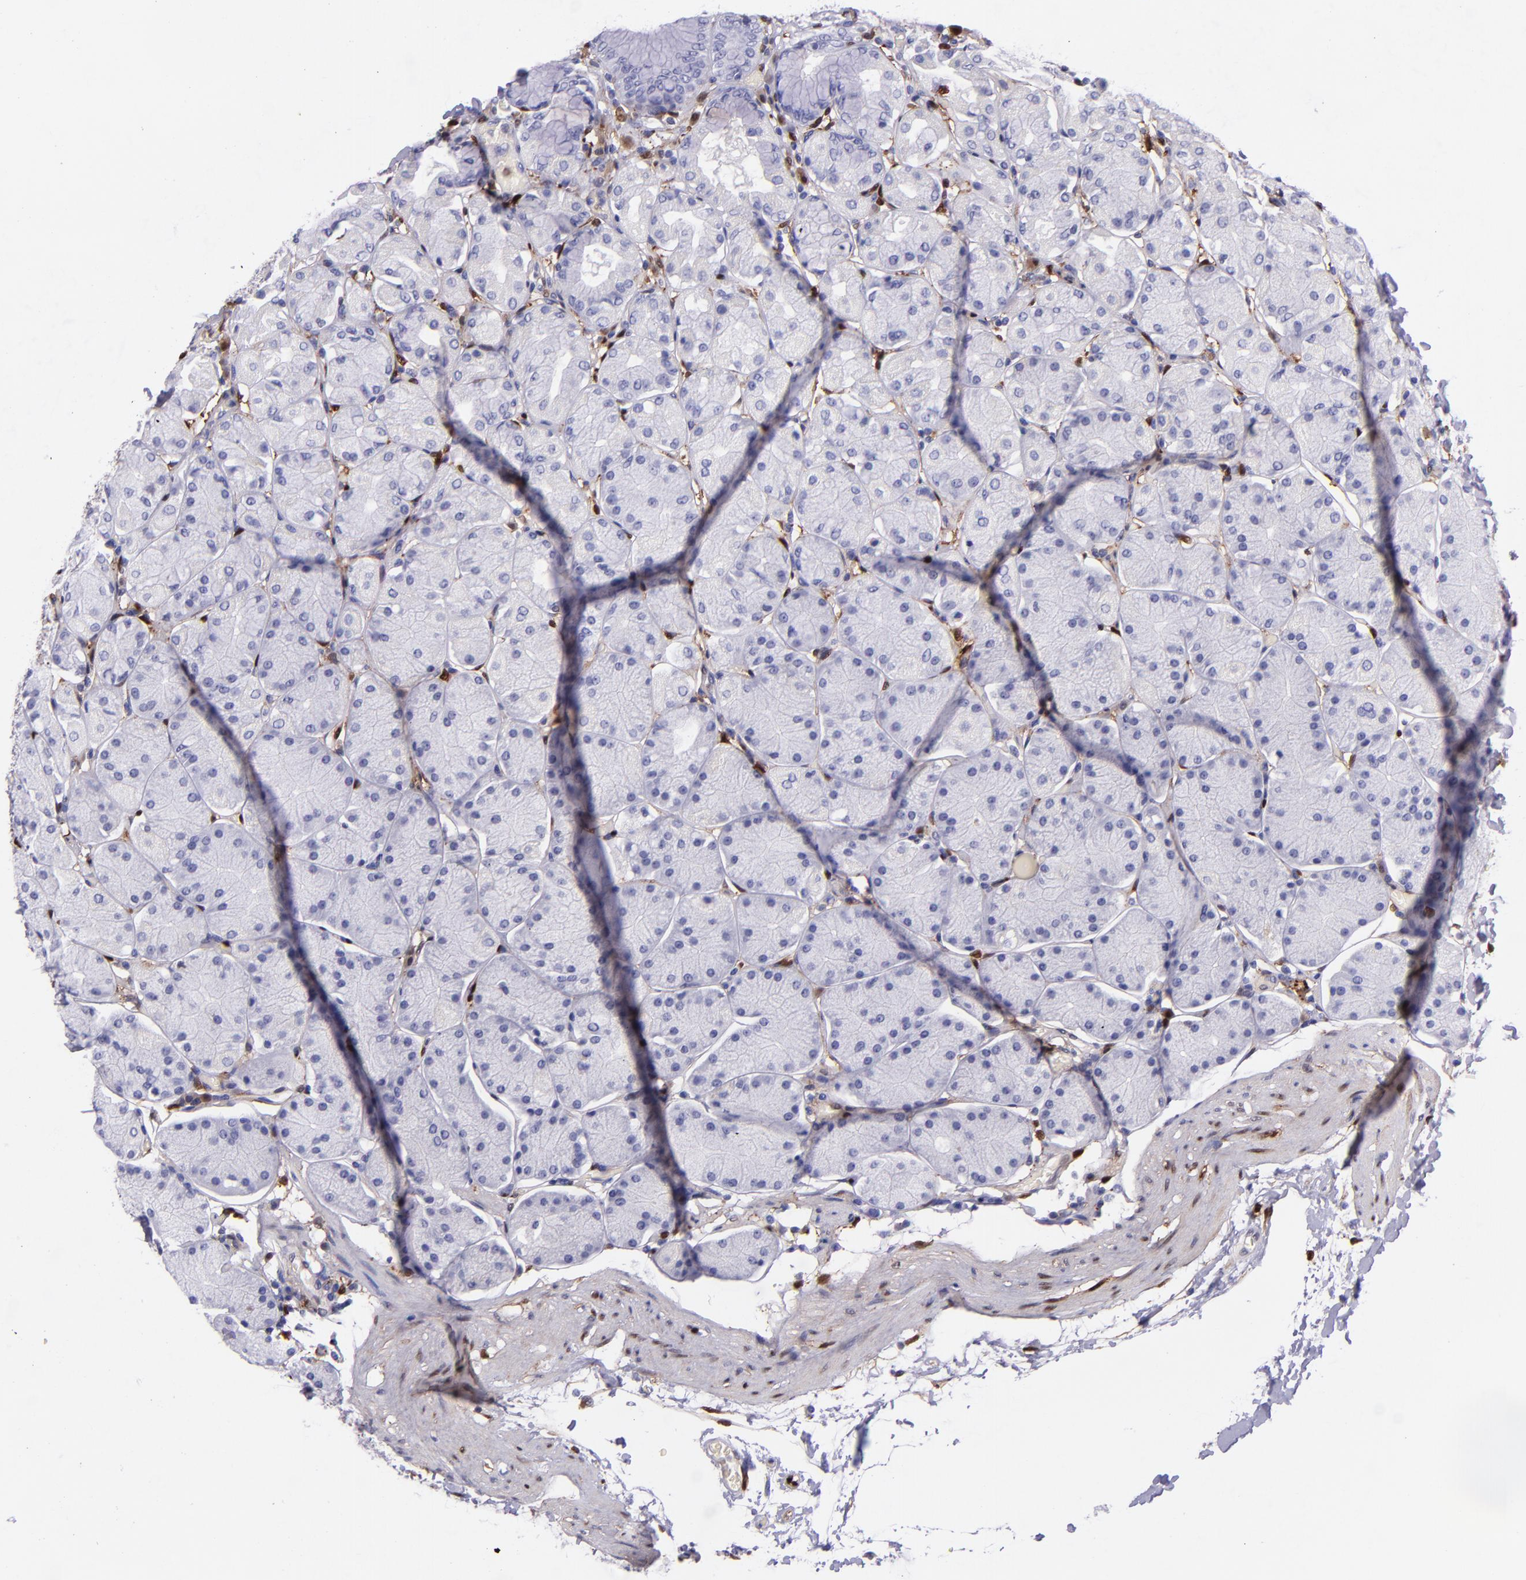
{"staining": {"intensity": "negative", "quantity": "none", "location": "none"}, "tissue": "stomach", "cell_type": "Glandular cells", "image_type": "normal", "snomed": [{"axis": "morphology", "description": "Normal tissue, NOS"}, {"axis": "topography", "description": "Stomach, upper"}, {"axis": "topography", "description": "Stomach"}], "caption": "Stomach stained for a protein using IHC exhibits no positivity glandular cells.", "gene": "LGALS1", "patient": {"sex": "male", "age": 76}}